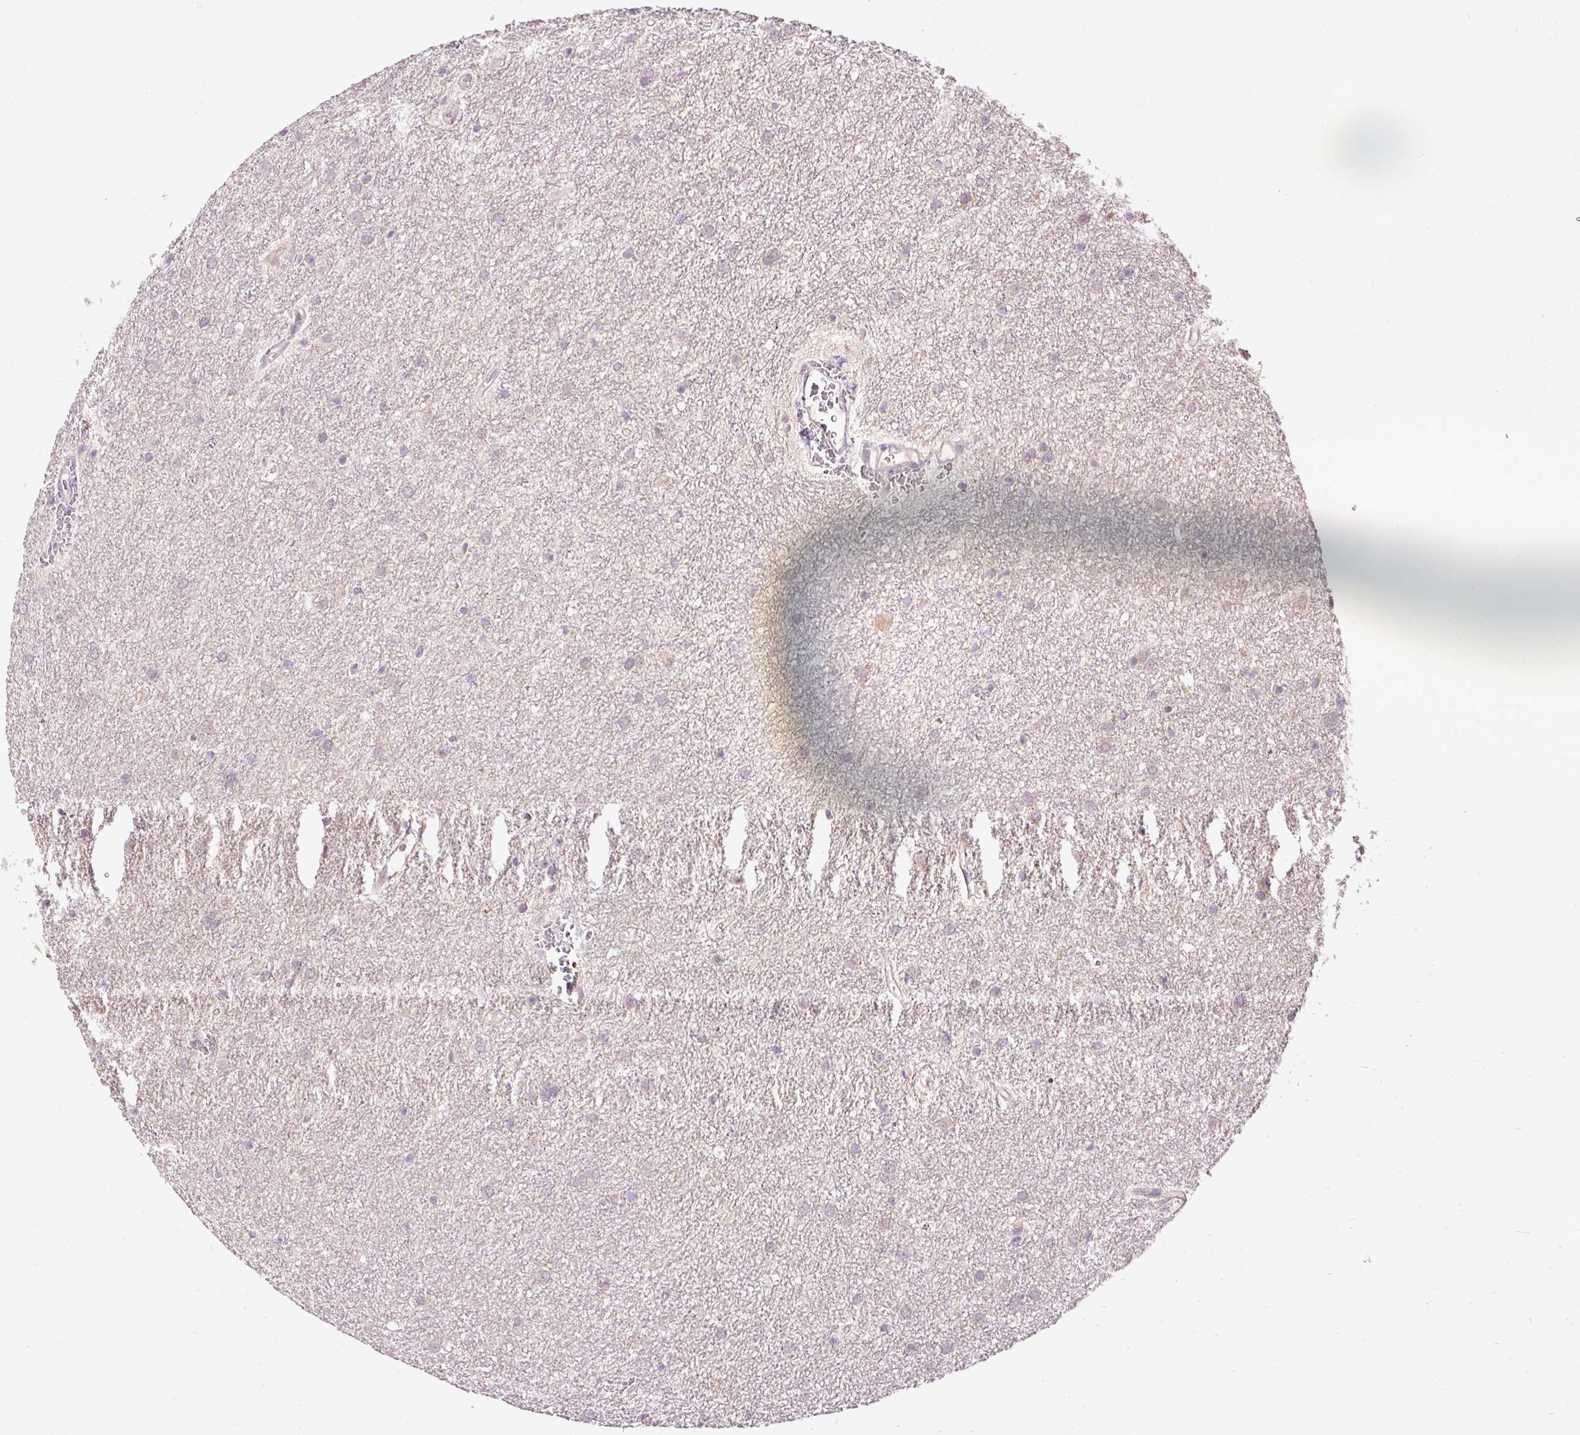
{"staining": {"intensity": "negative", "quantity": "none", "location": "none"}, "tissue": "glioma", "cell_type": "Tumor cells", "image_type": "cancer", "snomed": [{"axis": "morphology", "description": "Glioma, malignant, Low grade"}, {"axis": "topography", "description": "Cerebellum"}], "caption": "High magnification brightfield microscopy of low-grade glioma (malignant) stained with DAB (3,3'-diaminobenzidine) (brown) and counterstained with hematoxylin (blue): tumor cells show no significant staining. (Brightfield microscopy of DAB IHC at high magnification).", "gene": "PRDX5", "patient": {"sex": "female", "age": 5}}